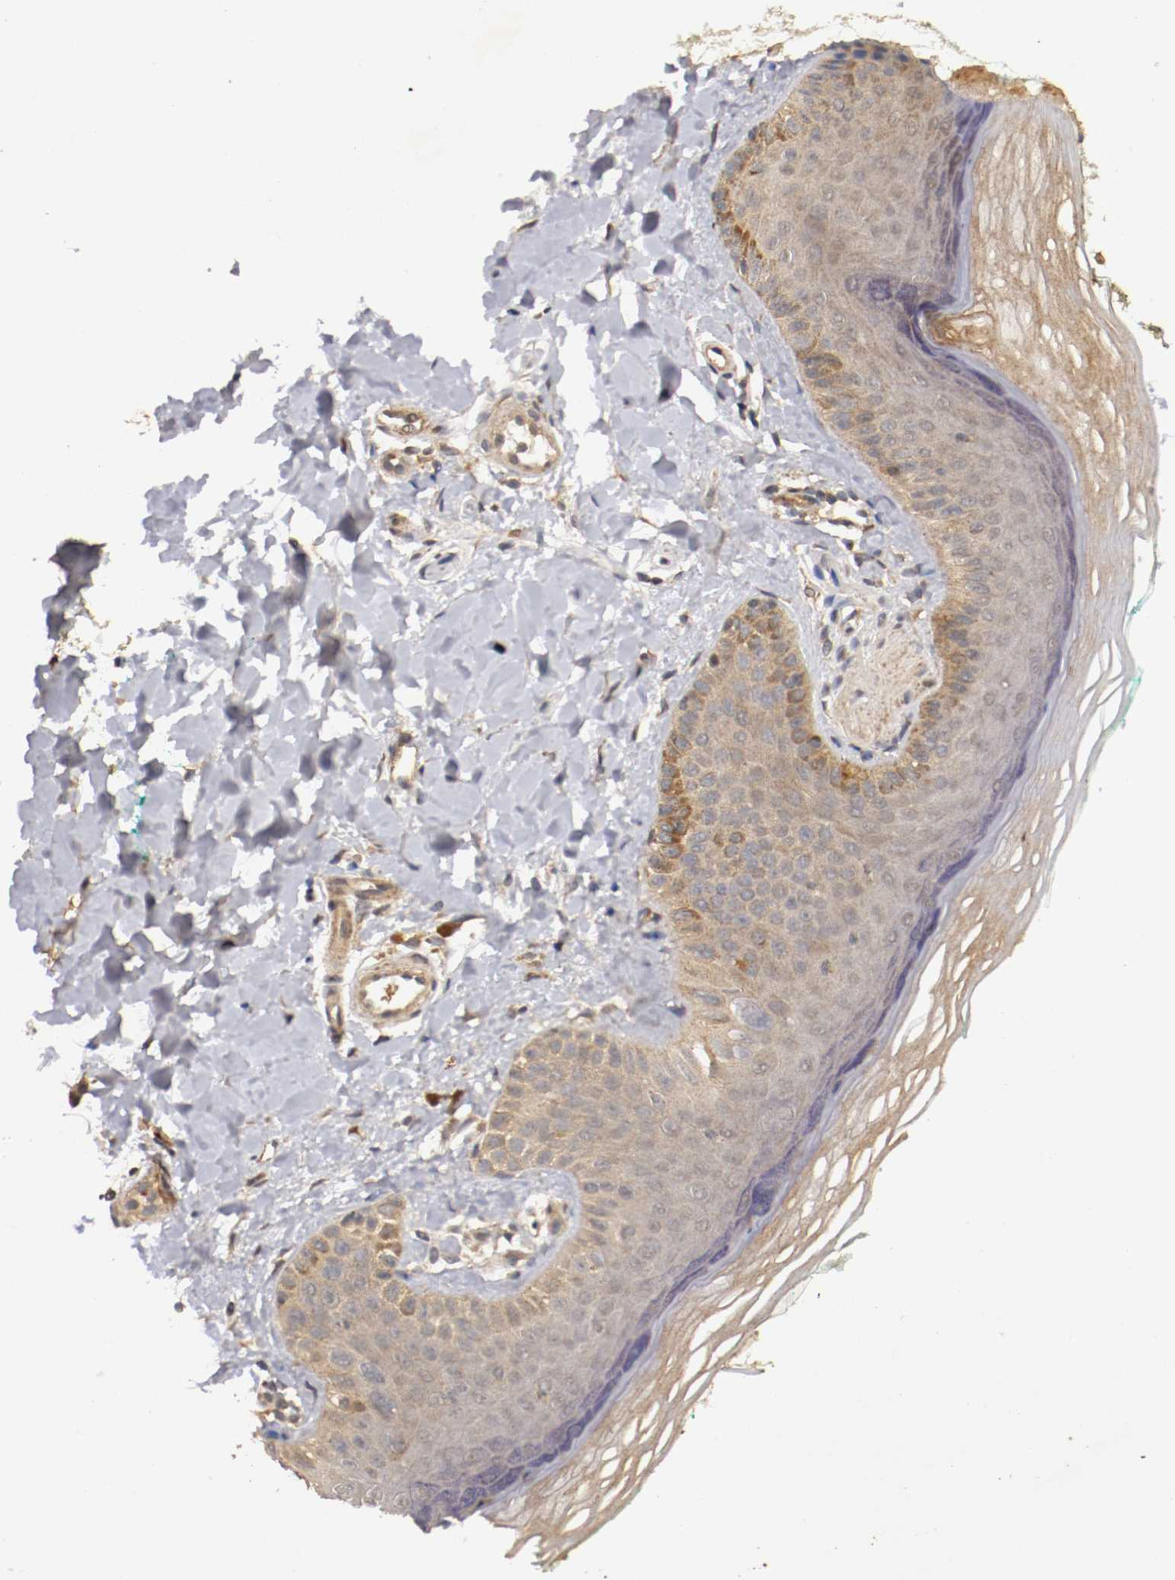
{"staining": {"intensity": "moderate", "quantity": ">75%", "location": "cytoplasmic/membranous"}, "tissue": "skin", "cell_type": "Fibroblasts", "image_type": "normal", "snomed": [{"axis": "morphology", "description": "Normal tissue, NOS"}, {"axis": "topography", "description": "Skin"}], "caption": "Immunohistochemical staining of normal skin displays >75% levels of moderate cytoplasmic/membranous protein positivity in about >75% of fibroblasts.", "gene": "TNFRSF1B", "patient": {"sex": "male", "age": 26}}